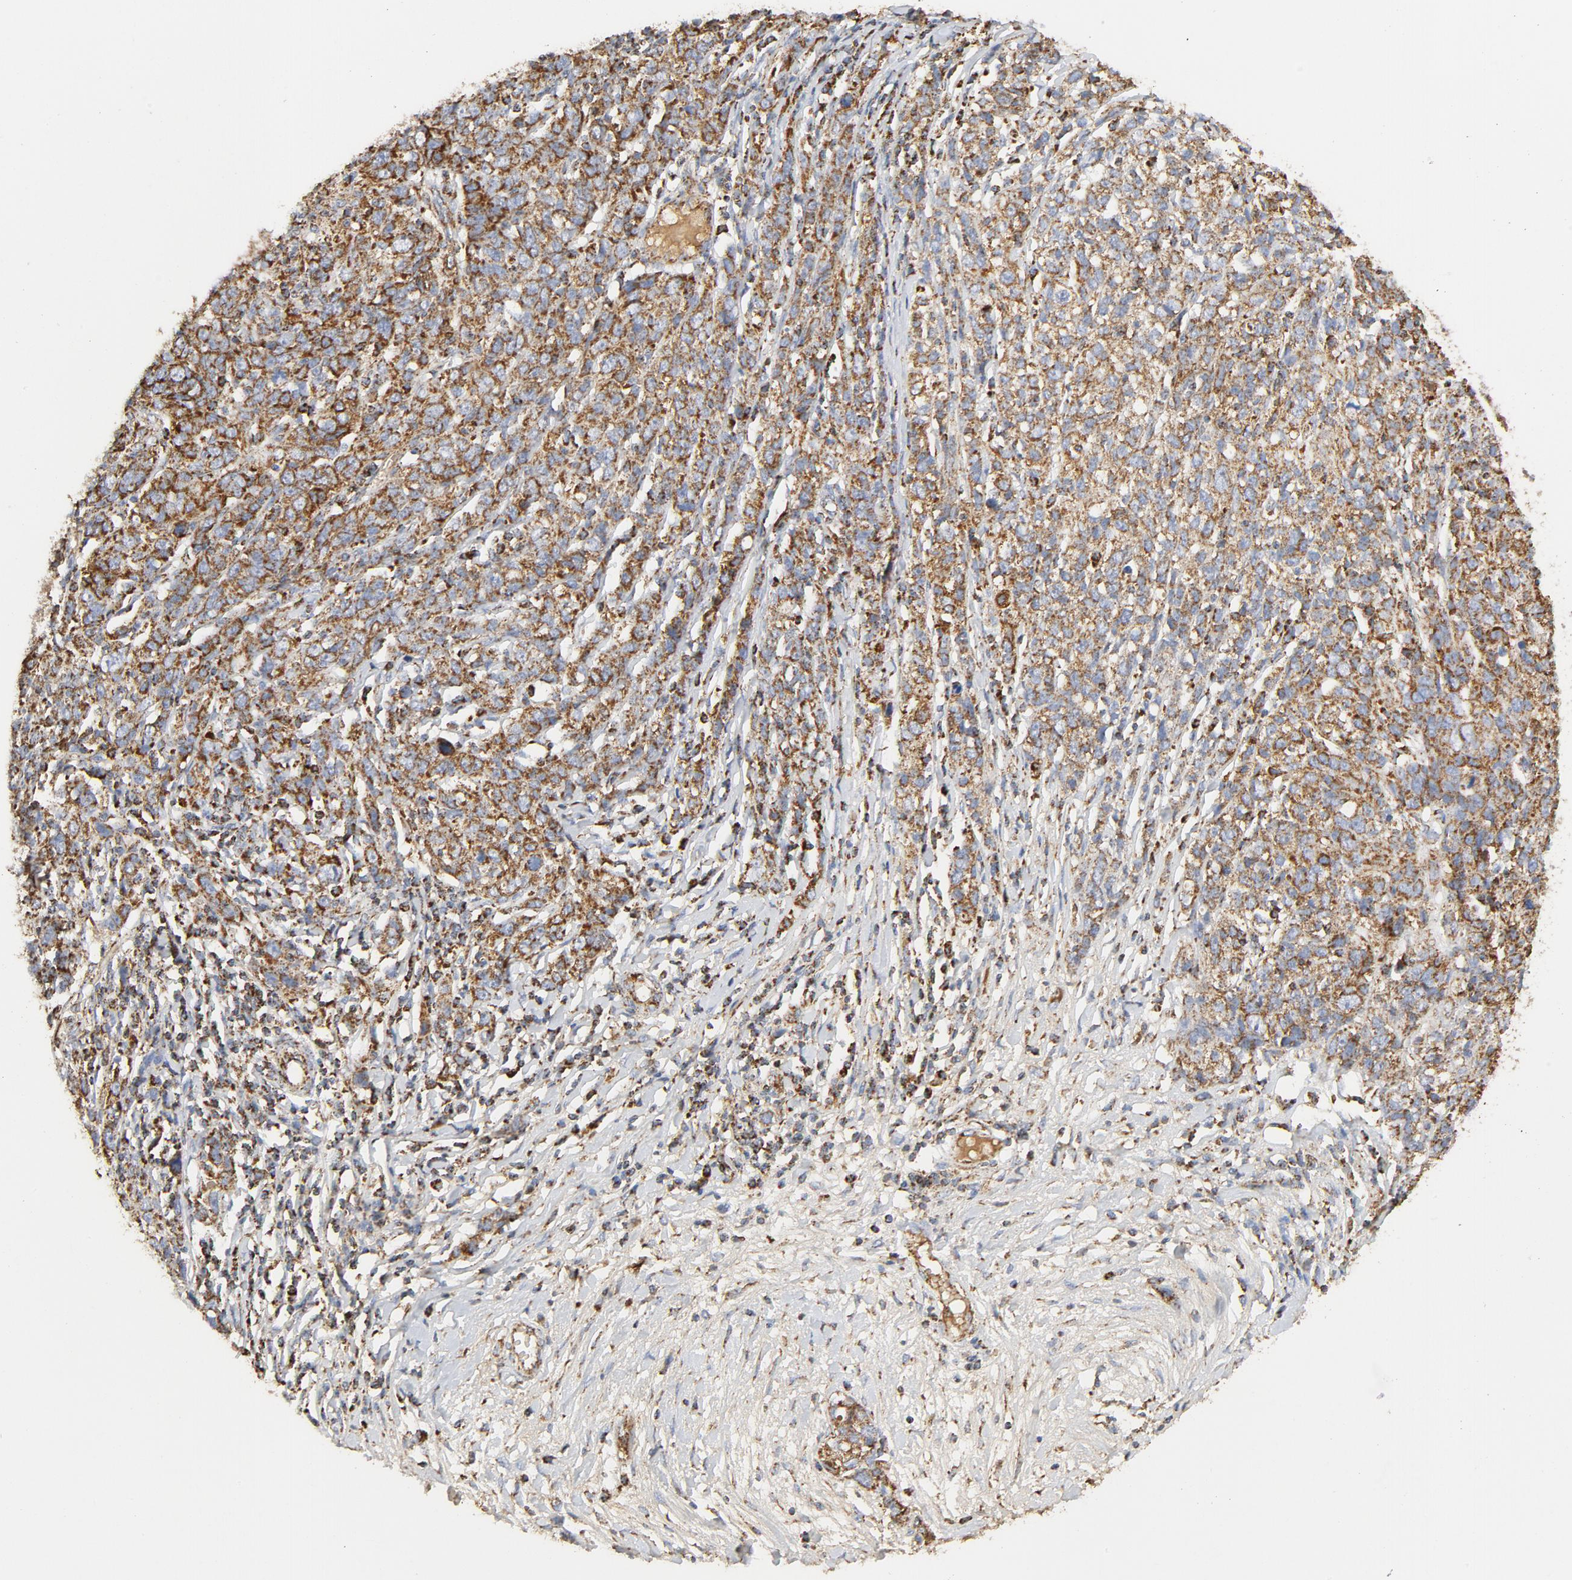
{"staining": {"intensity": "strong", "quantity": ">75%", "location": "cytoplasmic/membranous"}, "tissue": "ovarian cancer", "cell_type": "Tumor cells", "image_type": "cancer", "snomed": [{"axis": "morphology", "description": "Cystadenocarcinoma, serous, NOS"}, {"axis": "topography", "description": "Ovary"}], "caption": "Human ovarian cancer stained for a protein (brown) shows strong cytoplasmic/membranous positive staining in approximately >75% of tumor cells.", "gene": "PCNX4", "patient": {"sex": "female", "age": 71}}